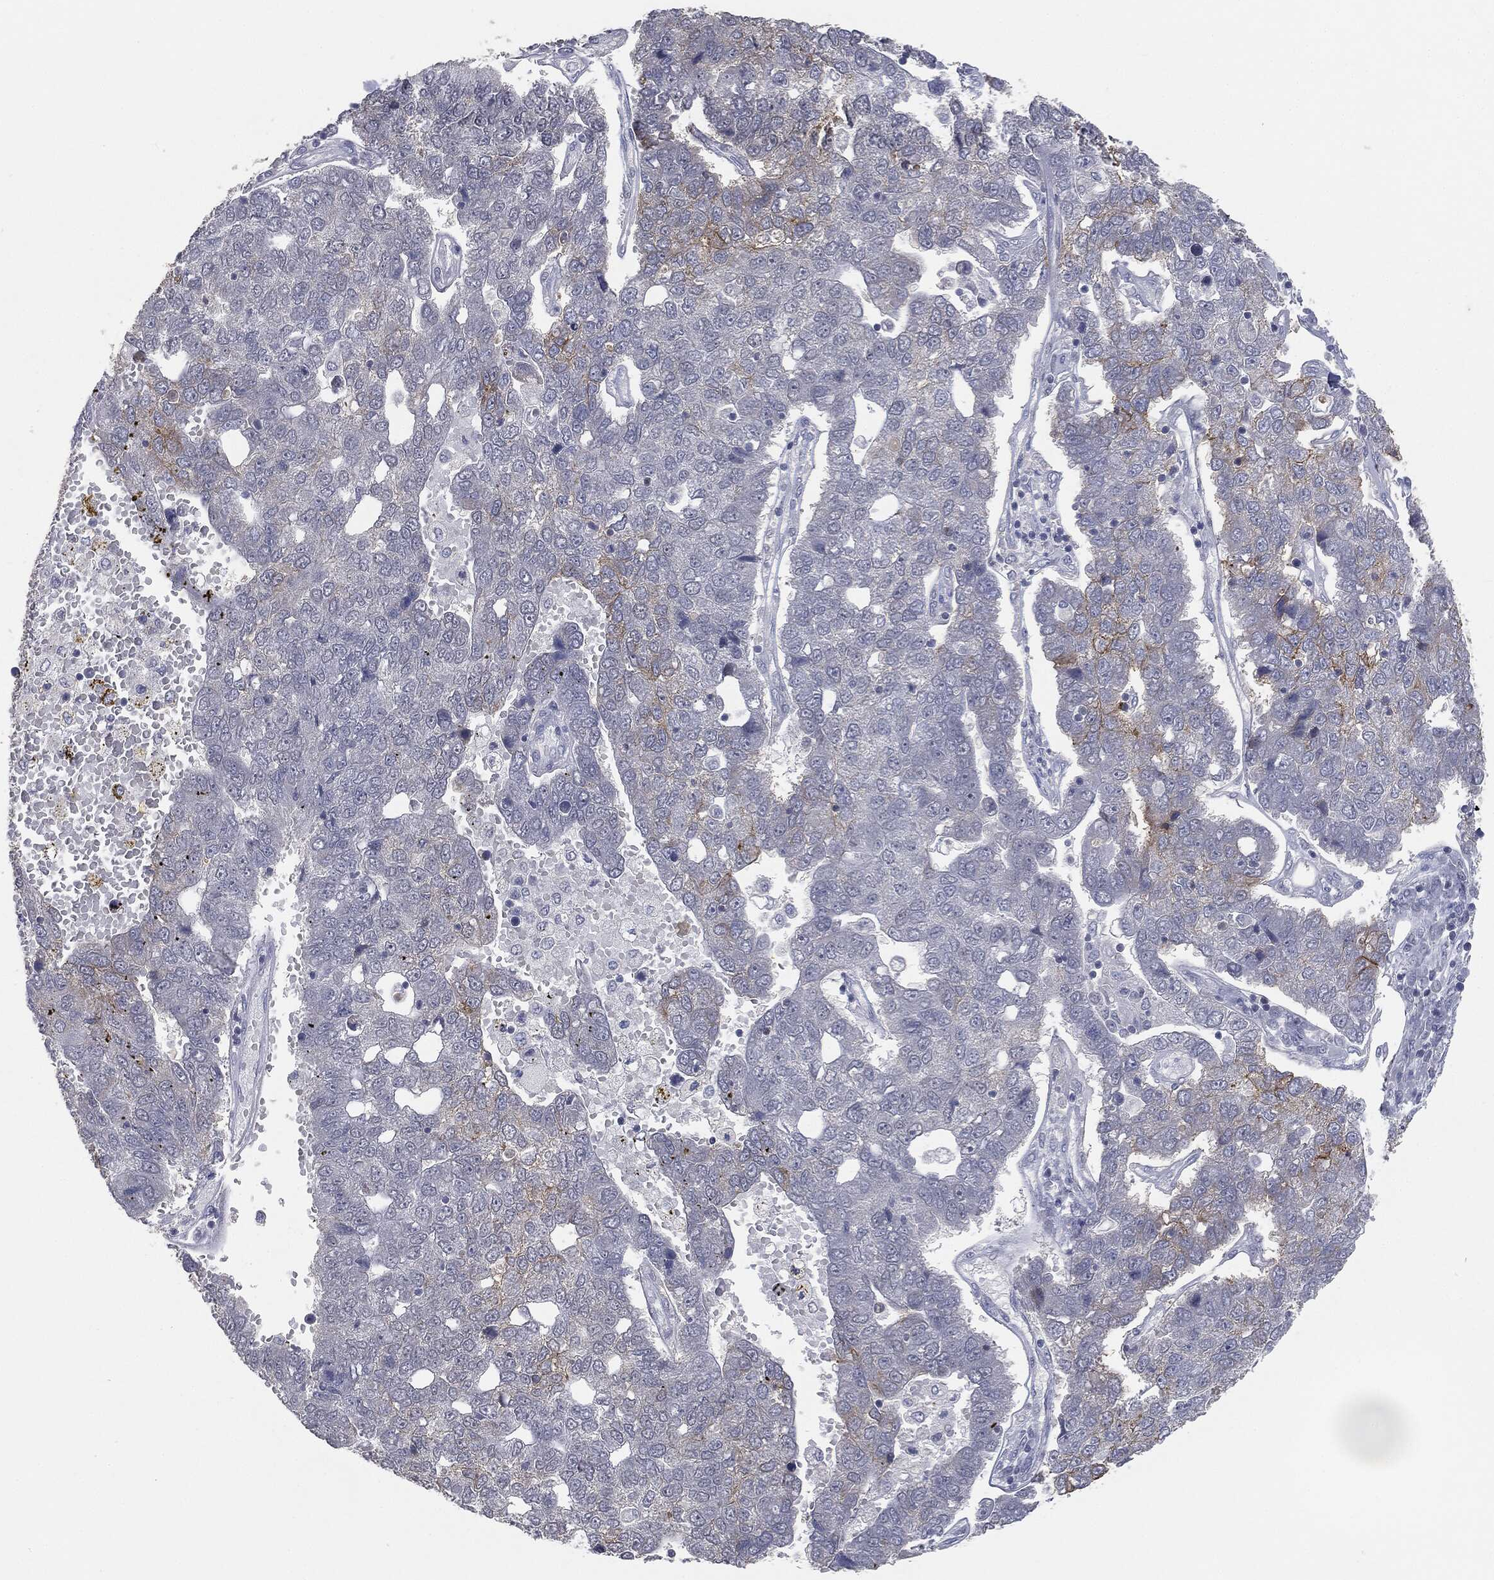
{"staining": {"intensity": "moderate", "quantity": "<25%", "location": "cytoplasmic/membranous"}, "tissue": "pancreatic cancer", "cell_type": "Tumor cells", "image_type": "cancer", "snomed": [{"axis": "morphology", "description": "Adenocarcinoma, NOS"}, {"axis": "topography", "description": "Pancreas"}], "caption": "A brown stain labels moderate cytoplasmic/membranous staining of a protein in pancreatic cancer tumor cells.", "gene": "SLC2A2", "patient": {"sex": "female", "age": 61}}